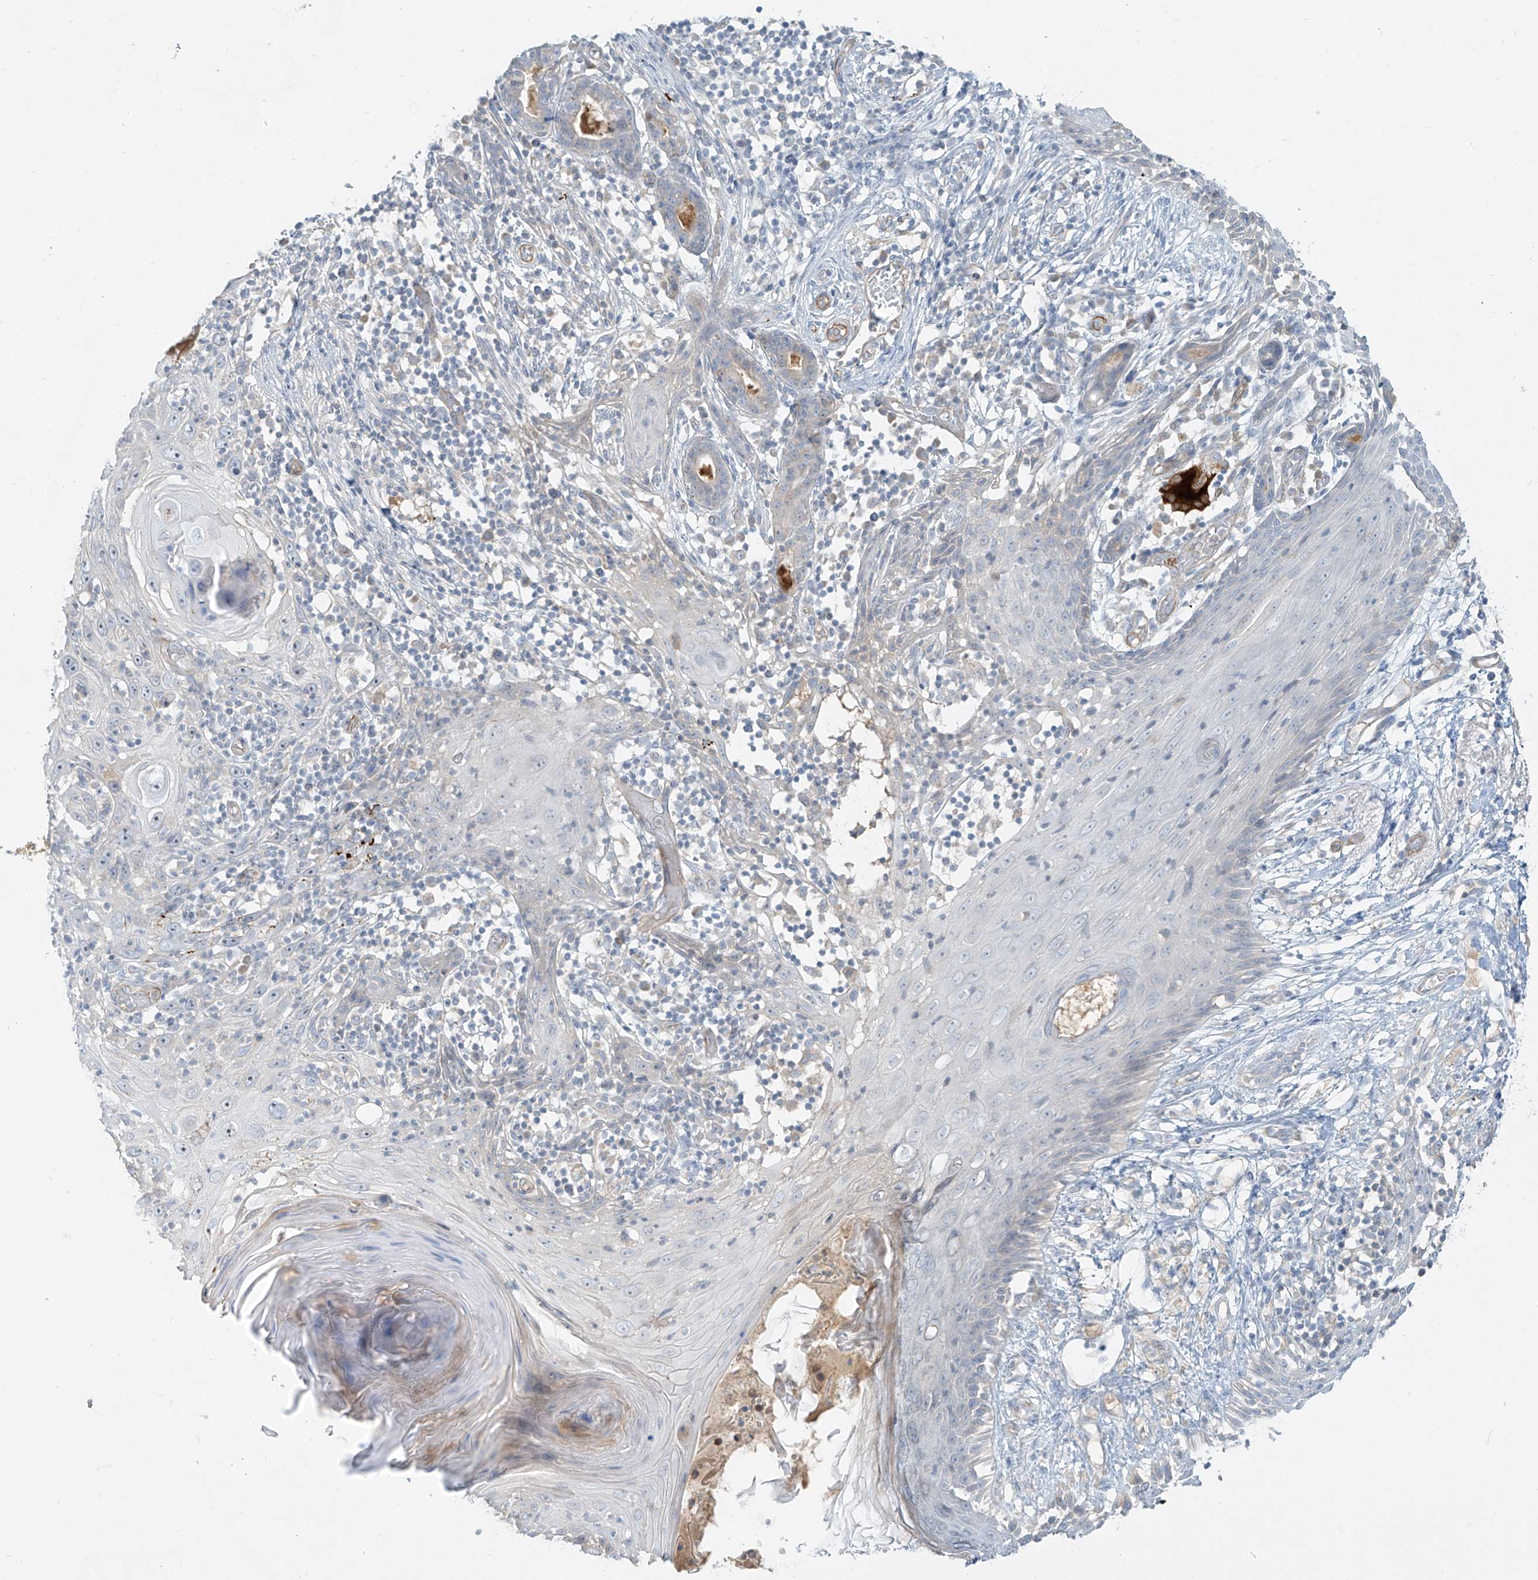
{"staining": {"intensity": "negative", "quantity": "none", "location": "none"}, "tissue": "skin cancer", "cell_type": "Tumor cells", "image_type": "cancer", "snomed": [{"axis": "morphology", "description": "Squamous cell carcinoma, NOS"}, {"axis": "topography", "description": "Skin"}], "caption": "This is an IHC image of squamous cell carcinoma (skin). There is no positivity in tumor cells.", "gene": "C2orf42", "patient": {"sex": "female", "age": 88}}